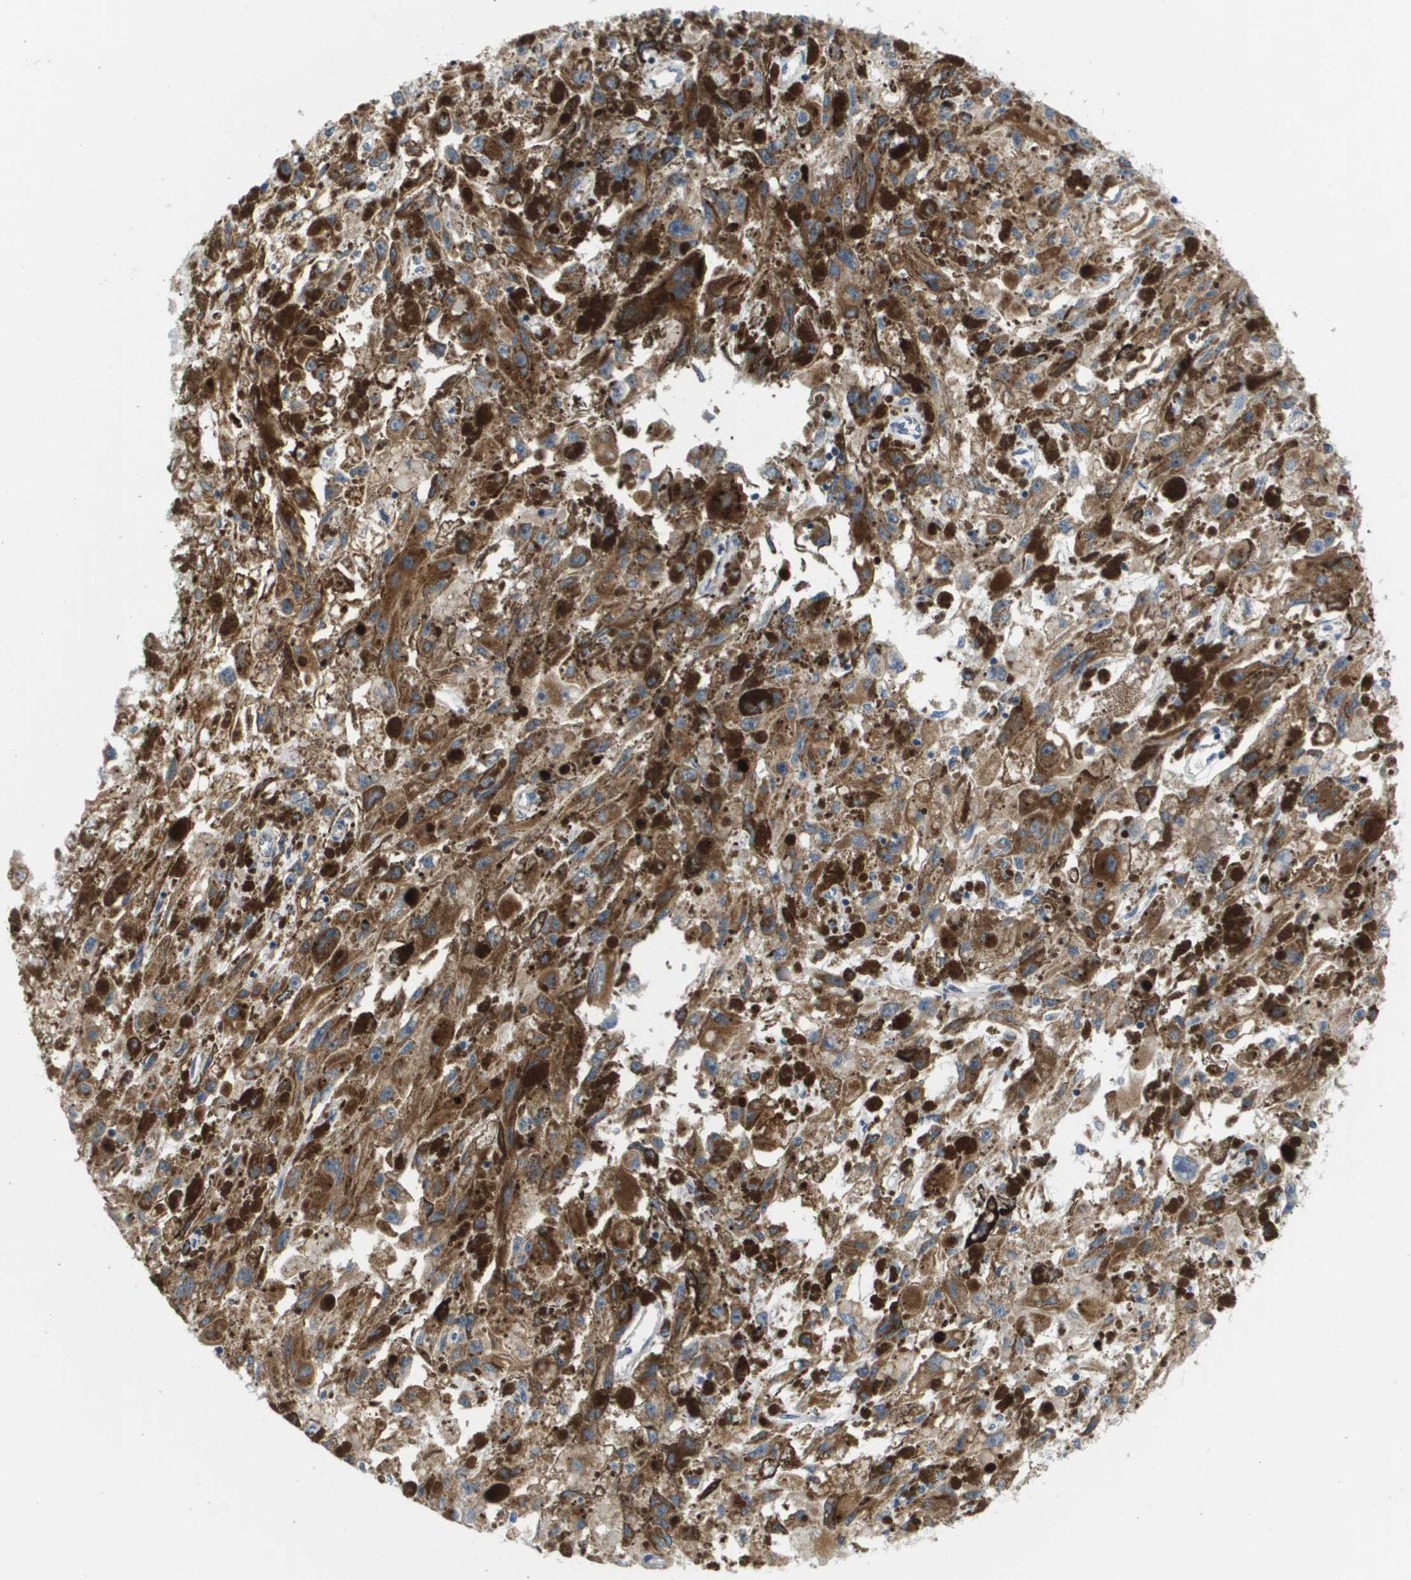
{"staining": {"intensity": "moderate", "quantity": ">75%", "location": "cytoplasmic/membranous"}, "tissue": "melanoma", "cell_type": "Tumor cells", "image_type": "cancer", "snomed": [{"axis": "morphology", "description": "Malignant melanoma, NOS"}, {"axis": "topography", "description": "Skin"}], "caption": "Protein staining by IHC exhibits moderate cytoplasmic/membranous expression in about >75% of tumor cells in melanoma.", "gene": "KRT23", "patient": {"sex": "female", "age": 104}}